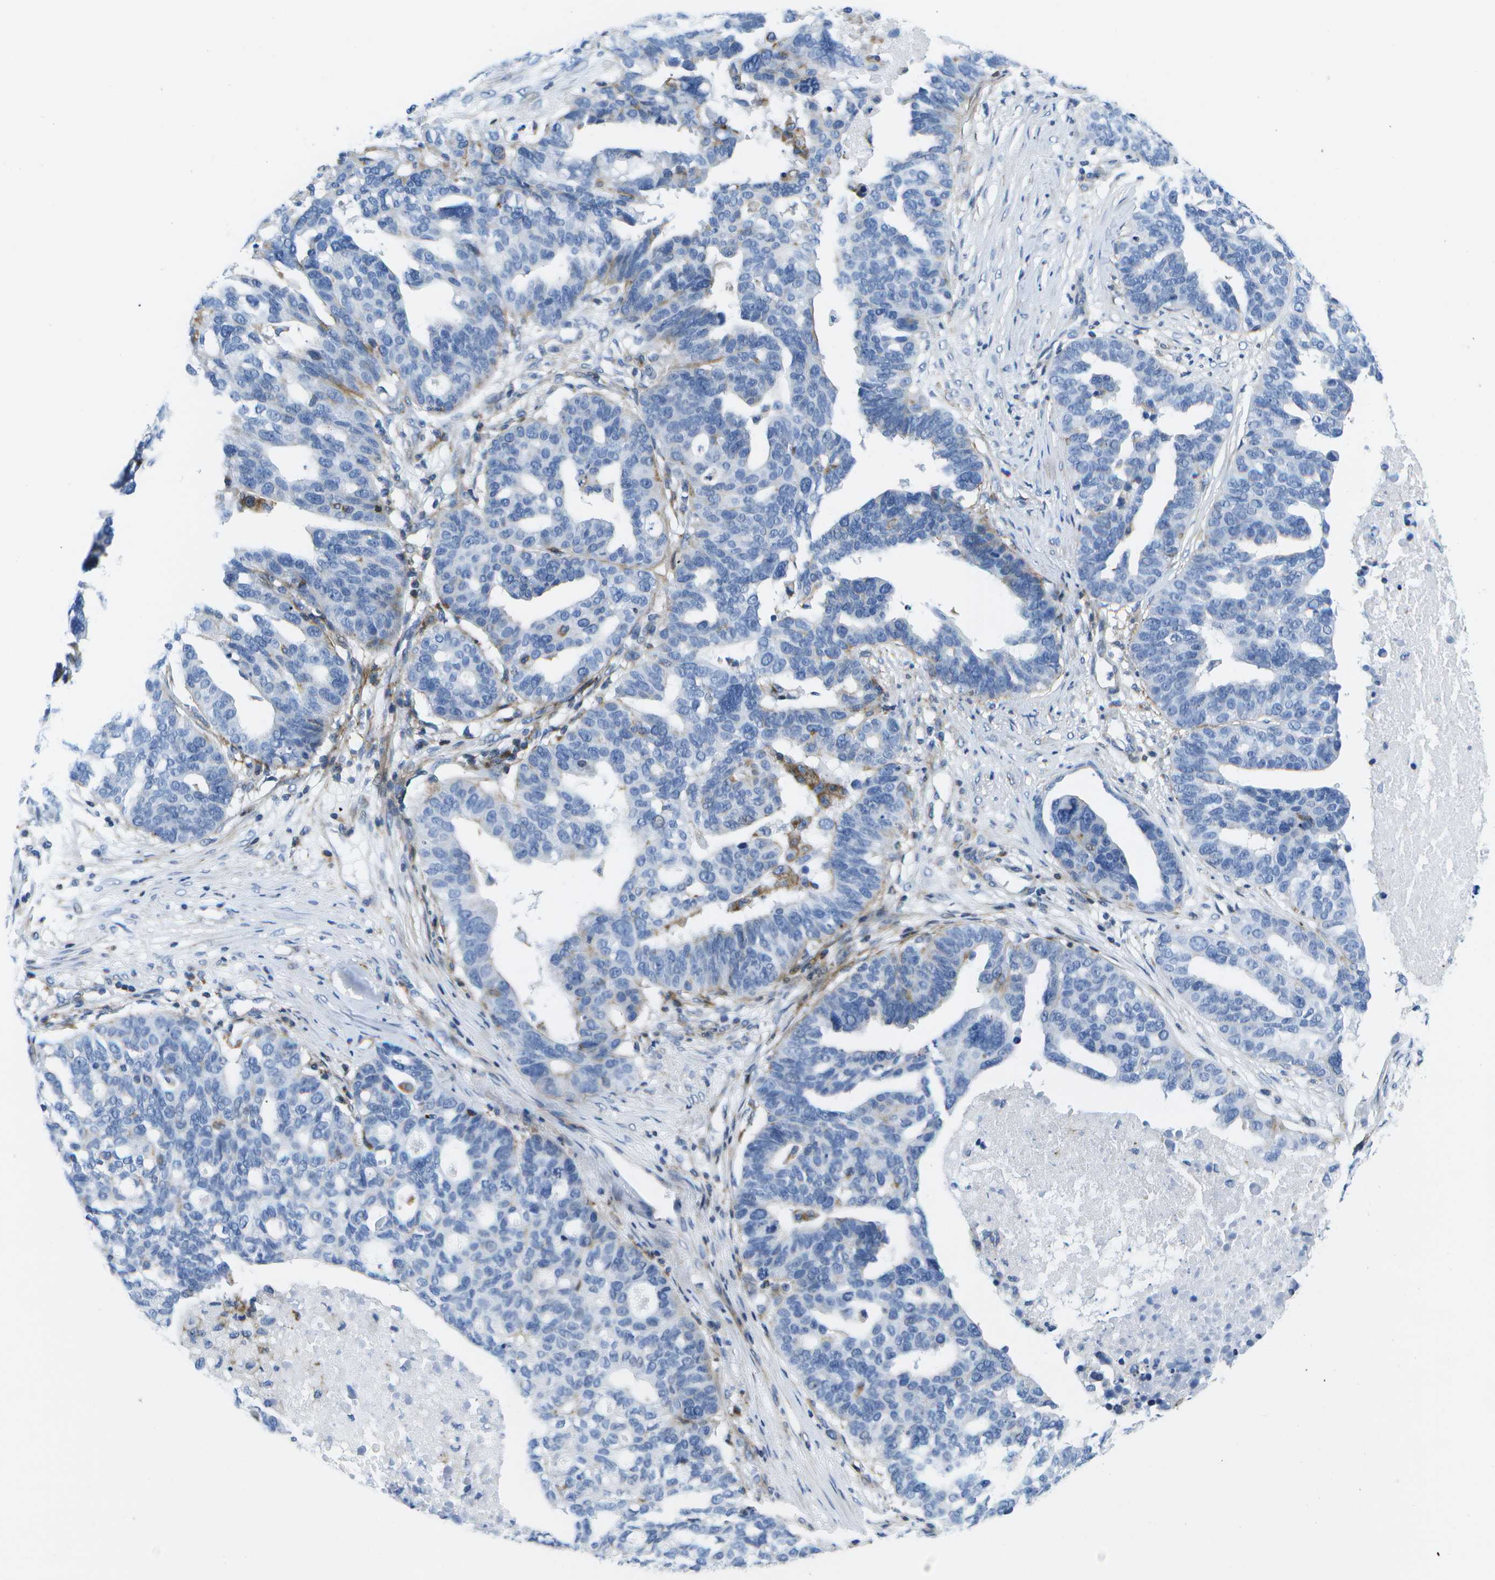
{"staining": {"intensity": "moderate", "quantity": "<25%", "location": "cytoplasmic/membranous"}, "tissue": "ovarian cancer", "cell_type": "Tumor cells", "image_type": "cancer", "snomed": [{"axis": "morphology", "description": "Cystadenocarcinoma, serous, NOS"}, {"axis": "topography", "description": "Ovary"}], "caption": "This image demonstrates ovarian serous cystadenocarcinoma stained with immunohistochemistry to label a protein in brown. The cytoplasmic/membranous of tumor cells show moderate positivity for the protein. Nuclei are counter-stained blue.", "gene": "ADGRG6", "patient": {"sex": "female", "age": 59}}